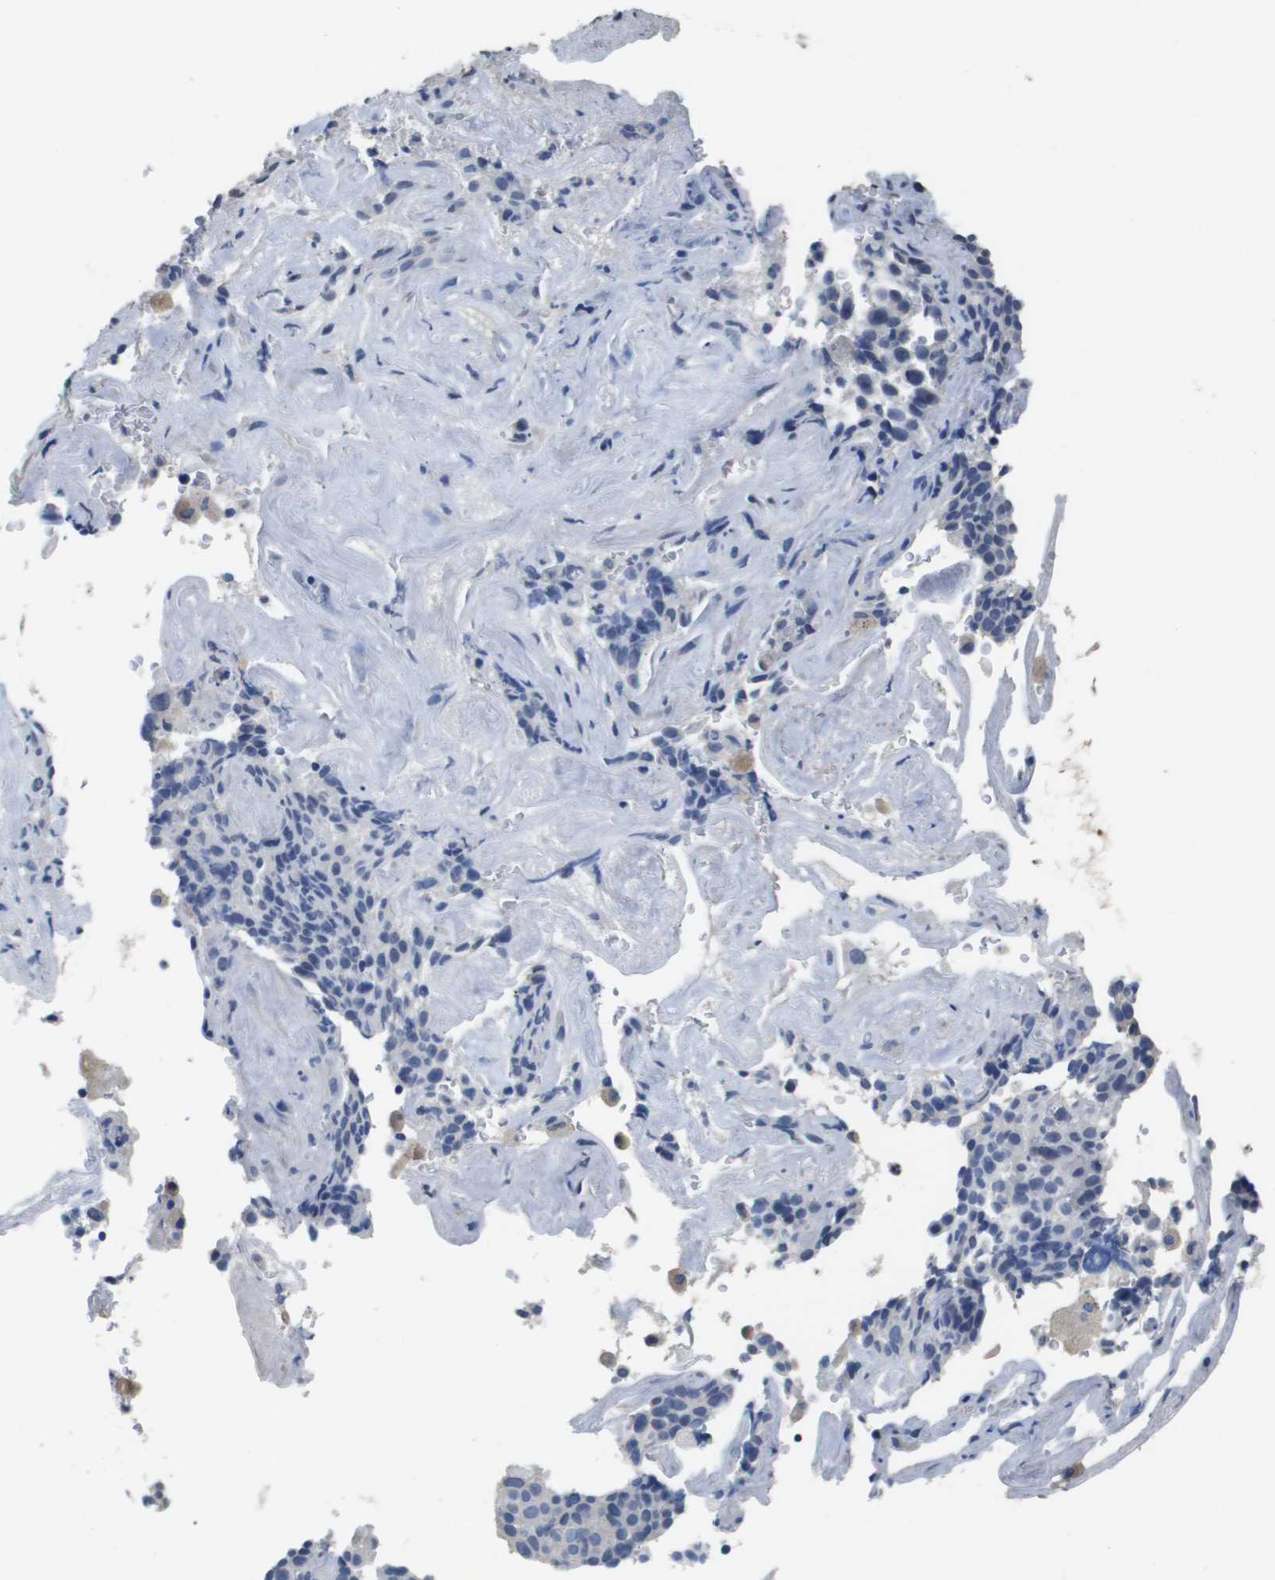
{"staining": {"intensity": "negative", "quantity": "none", "location": "none"}, "tissue": "lung cancer", "cell_type": "Tumor cells", "image_type": "cancer", "snomed": [{"axis": "morphology", "description": "Squamous cell carcinoma, NOS"}, {"axis": "topography", "description": "Lung"}], "caption": "Protein analysis of lung squamous cell carcinoma reveals no significant positivity in tumor cells. (DAB immunohistochemistry (IHC) with hematoxylin counter stain).", "gene": "MT3", "patient": {"sex": "male", "age": 54}}